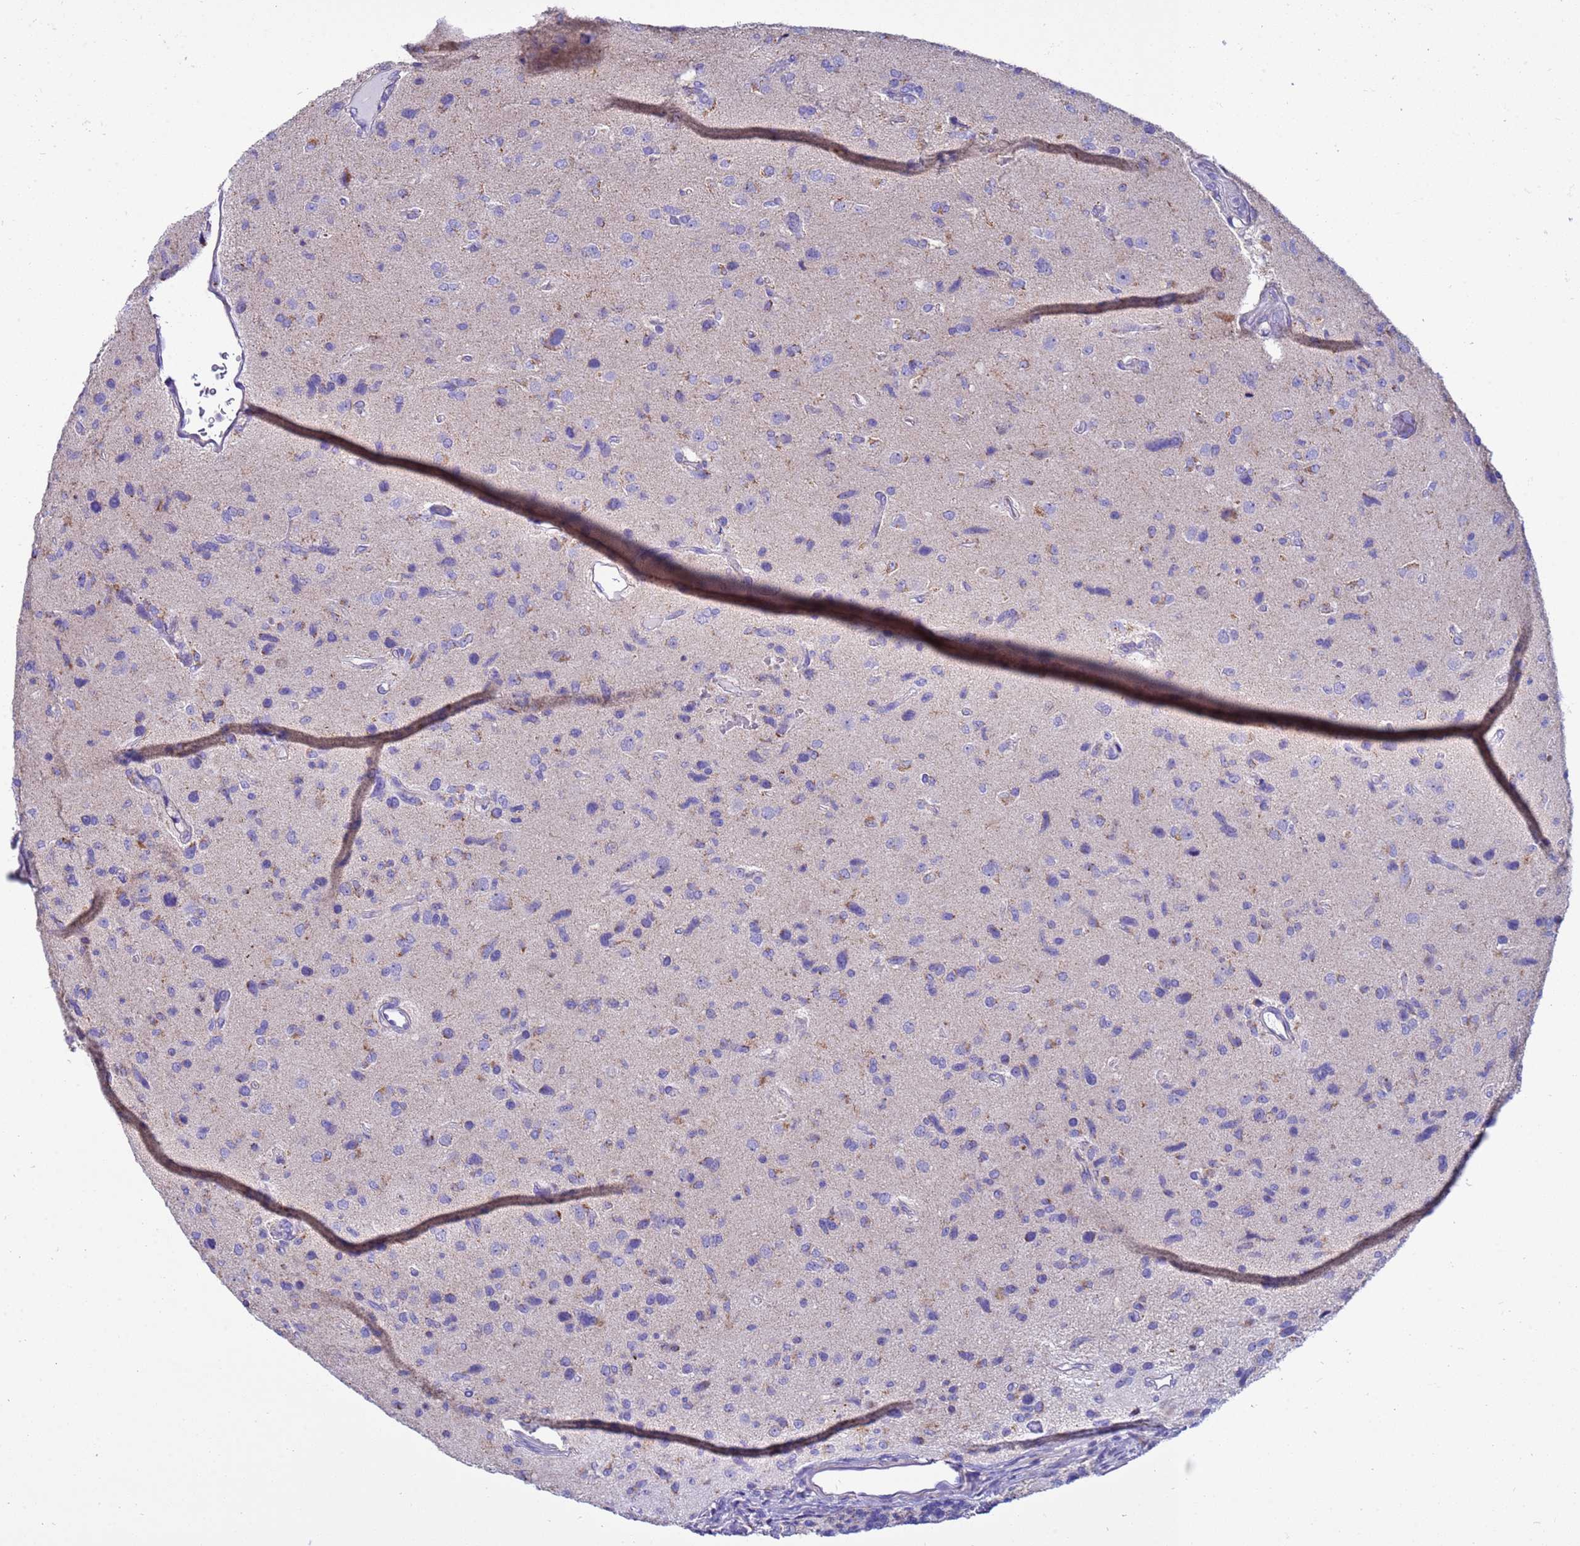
{"staining": {"intensity": "negative", "quantity": "none", "location": "none"}, "tissue": "glioma", "cell_type": "Tumor cells", "image_type": "cancer", "snomed": [{"axis": "morphology", "description": "Glioma, malignant, High grade"}, {"axis": "topography", "description": "Brain"}], "caption": "This is an immunohistochemistry (IHC) histopathology image of malignant glioma (high-grade). There is no expression in tumor cells.", "gene": "RNF165", "patient": {"sex": "male", "age": 77}}